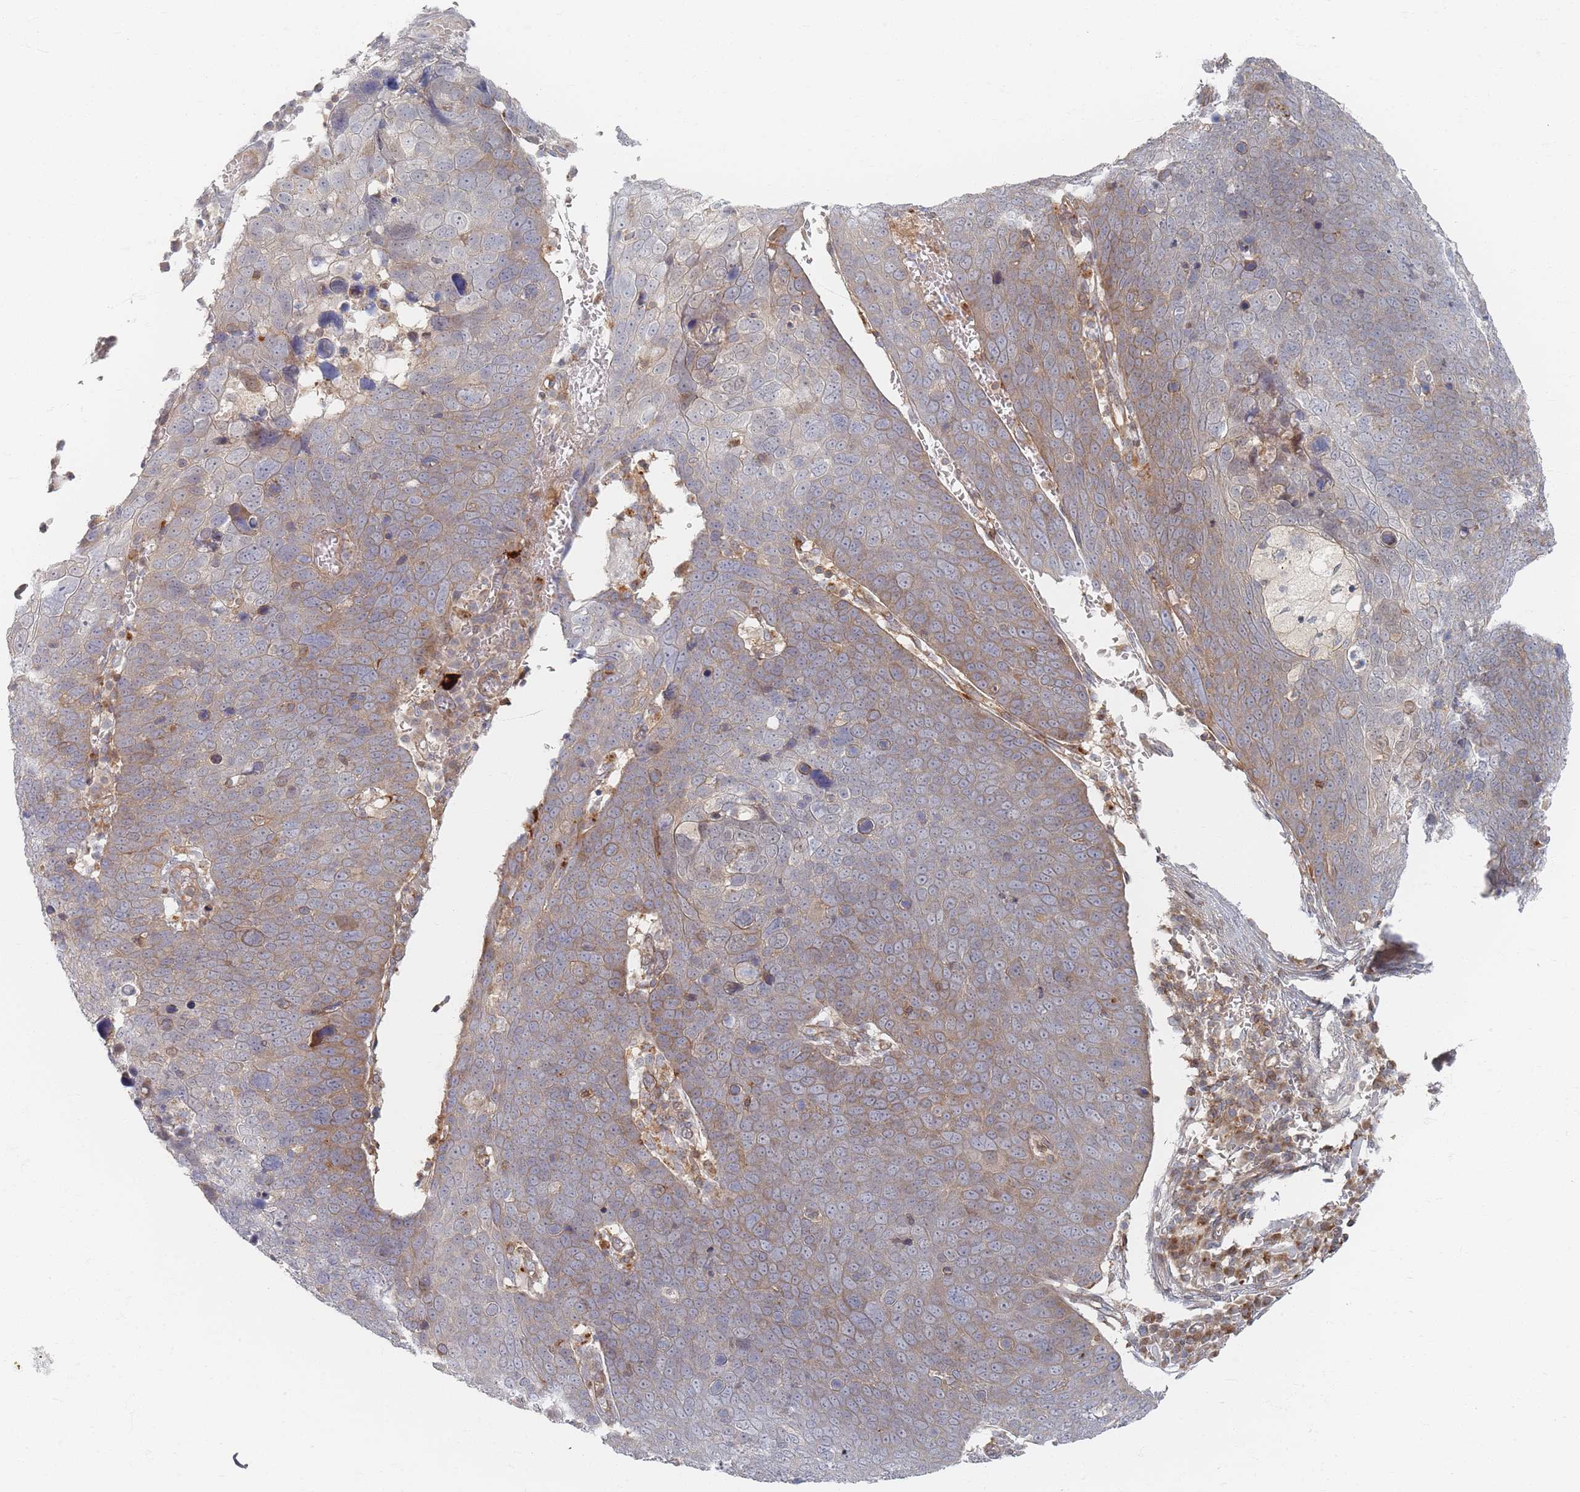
{"staining": {"intensity": "weak", "quantity": "25%-75%", "location": "cytoplasmic/membranous"}, "tissue": "skin cancer", "cell_type": "Tumor cells", "image_type": "cancer", "snomed": [{"axis": "morphology", "description": "Squamous cell carcinoma, NOS"}, {"axis": "topography", "description": "Skin"}], "caption": "The immunohistochemical stain shows weak cytoplasmic/membranous staining in tumor cells of skin cancer tissue.", "gene": "ZNF852", "patient": {"sex": "male", "age": 71}}